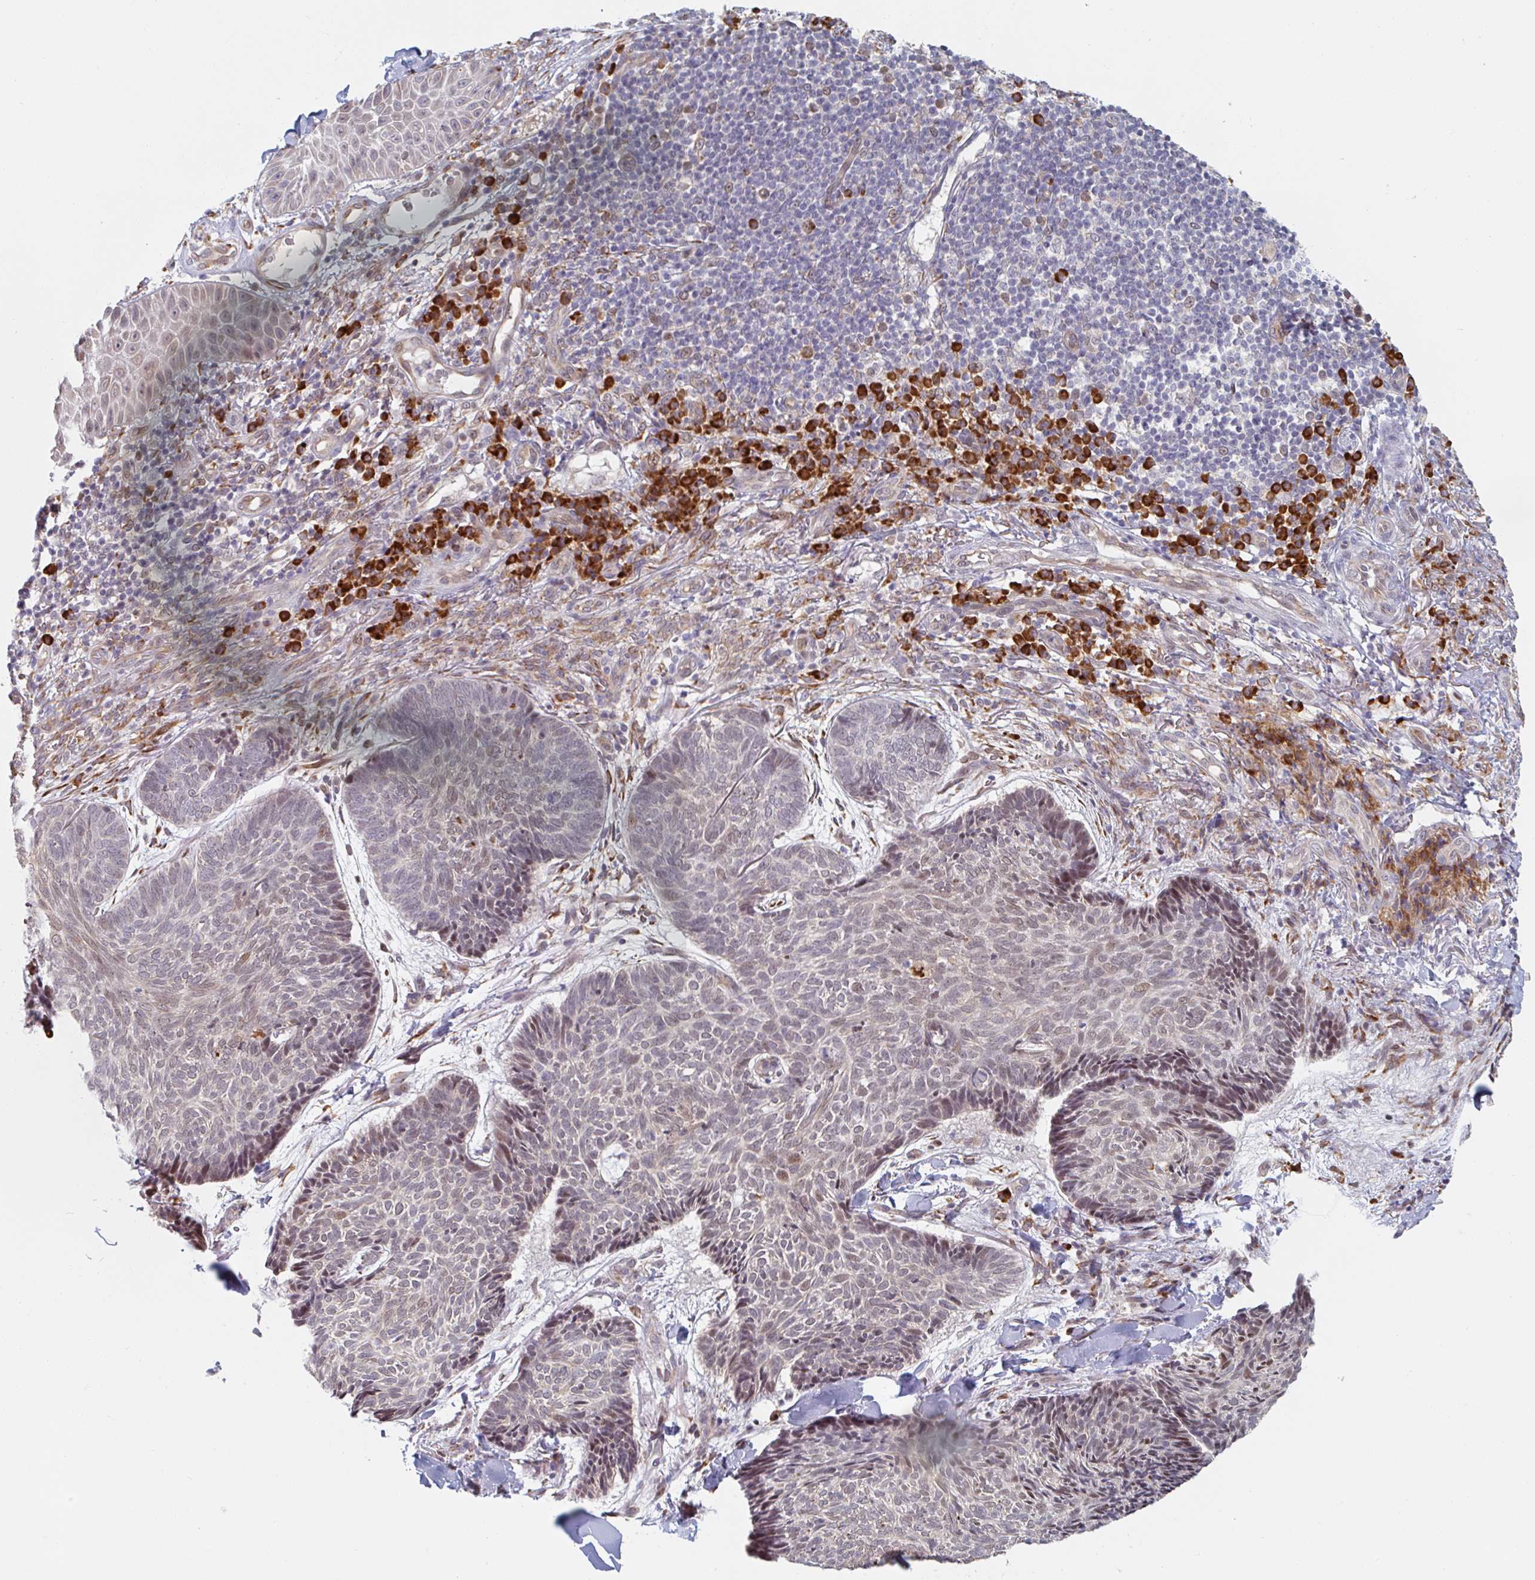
{"staining": {"intensity": "negative", "quantity": "none", "location": "none"}, "tissue": "skin cancer", "cell_type": "Tumor cells", "image_type": "cancer", "snomed": [{"axis": "morphology", "description": "Normal tissue, NOS"}, {"axis": "morphology", "description": "Basal cell carcinoma"}, {"axis": "topography", "description": "Skin"}], "caption": "This is an immunohistochemistry histopathology image of skin cancer. There is no positivity in tumor cells.", "gene": "TRAPPC10", "patient": {"sex": "male", "age": 50}}